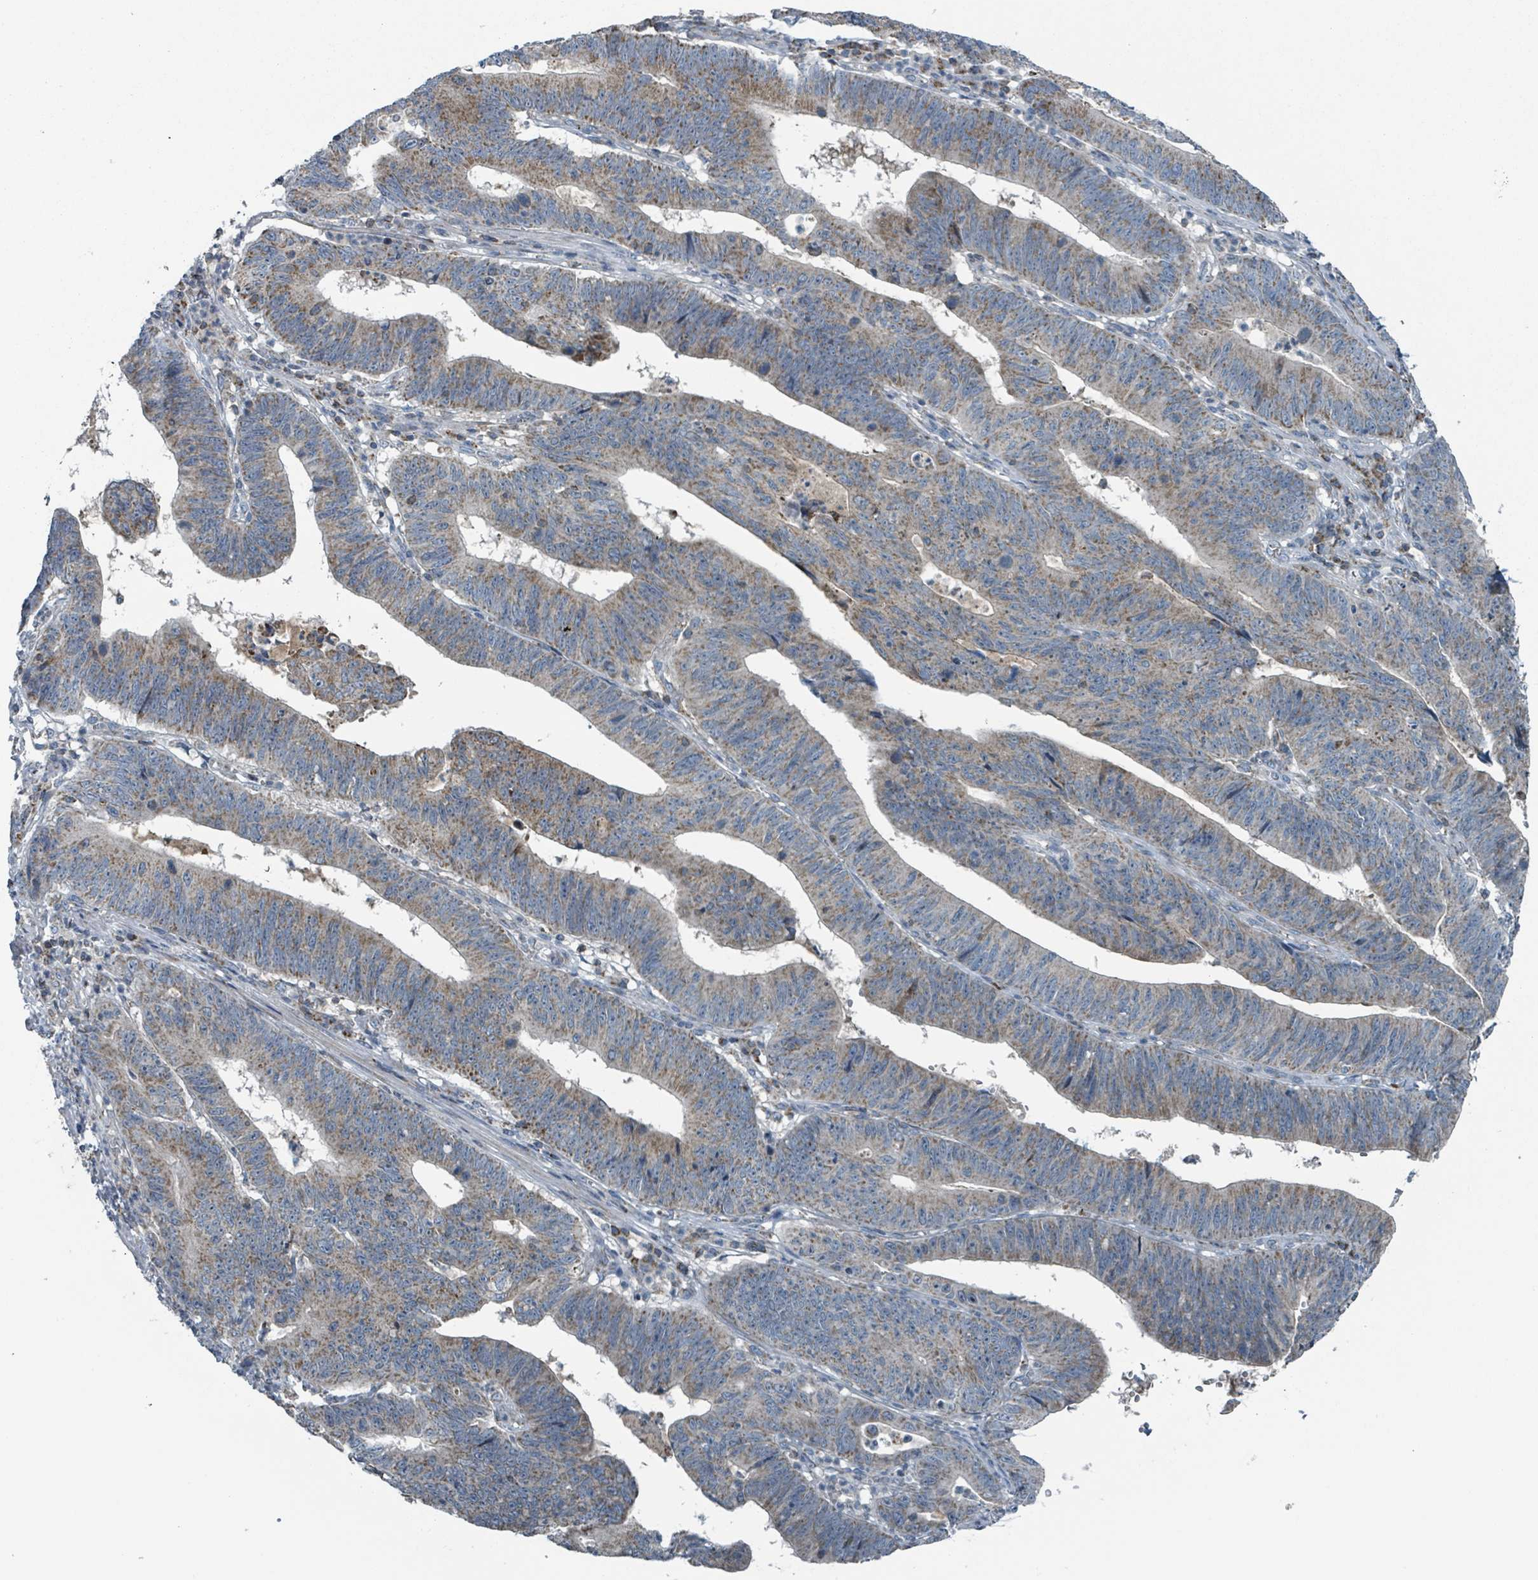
{"staining": {"intensity": "moderate", "quantity": ">75%", "location": "cytoplasmic/membranous"}, "tissue": "stomach cancer", "cell_type": "Tumor cells", "image_type": "cancer", "snomed": [{"axis": "morphology", "description": "Adenocarcinoma, NOS"}, {"axis": "topography", "description": "Stomach"}], "caption": "Moderate cytoplasmic/membranous expression is present in about >75% of tumor cells in stomach cancer.", "gene": "ABHD18", "patient": {"sex": "male", "age": 59}}